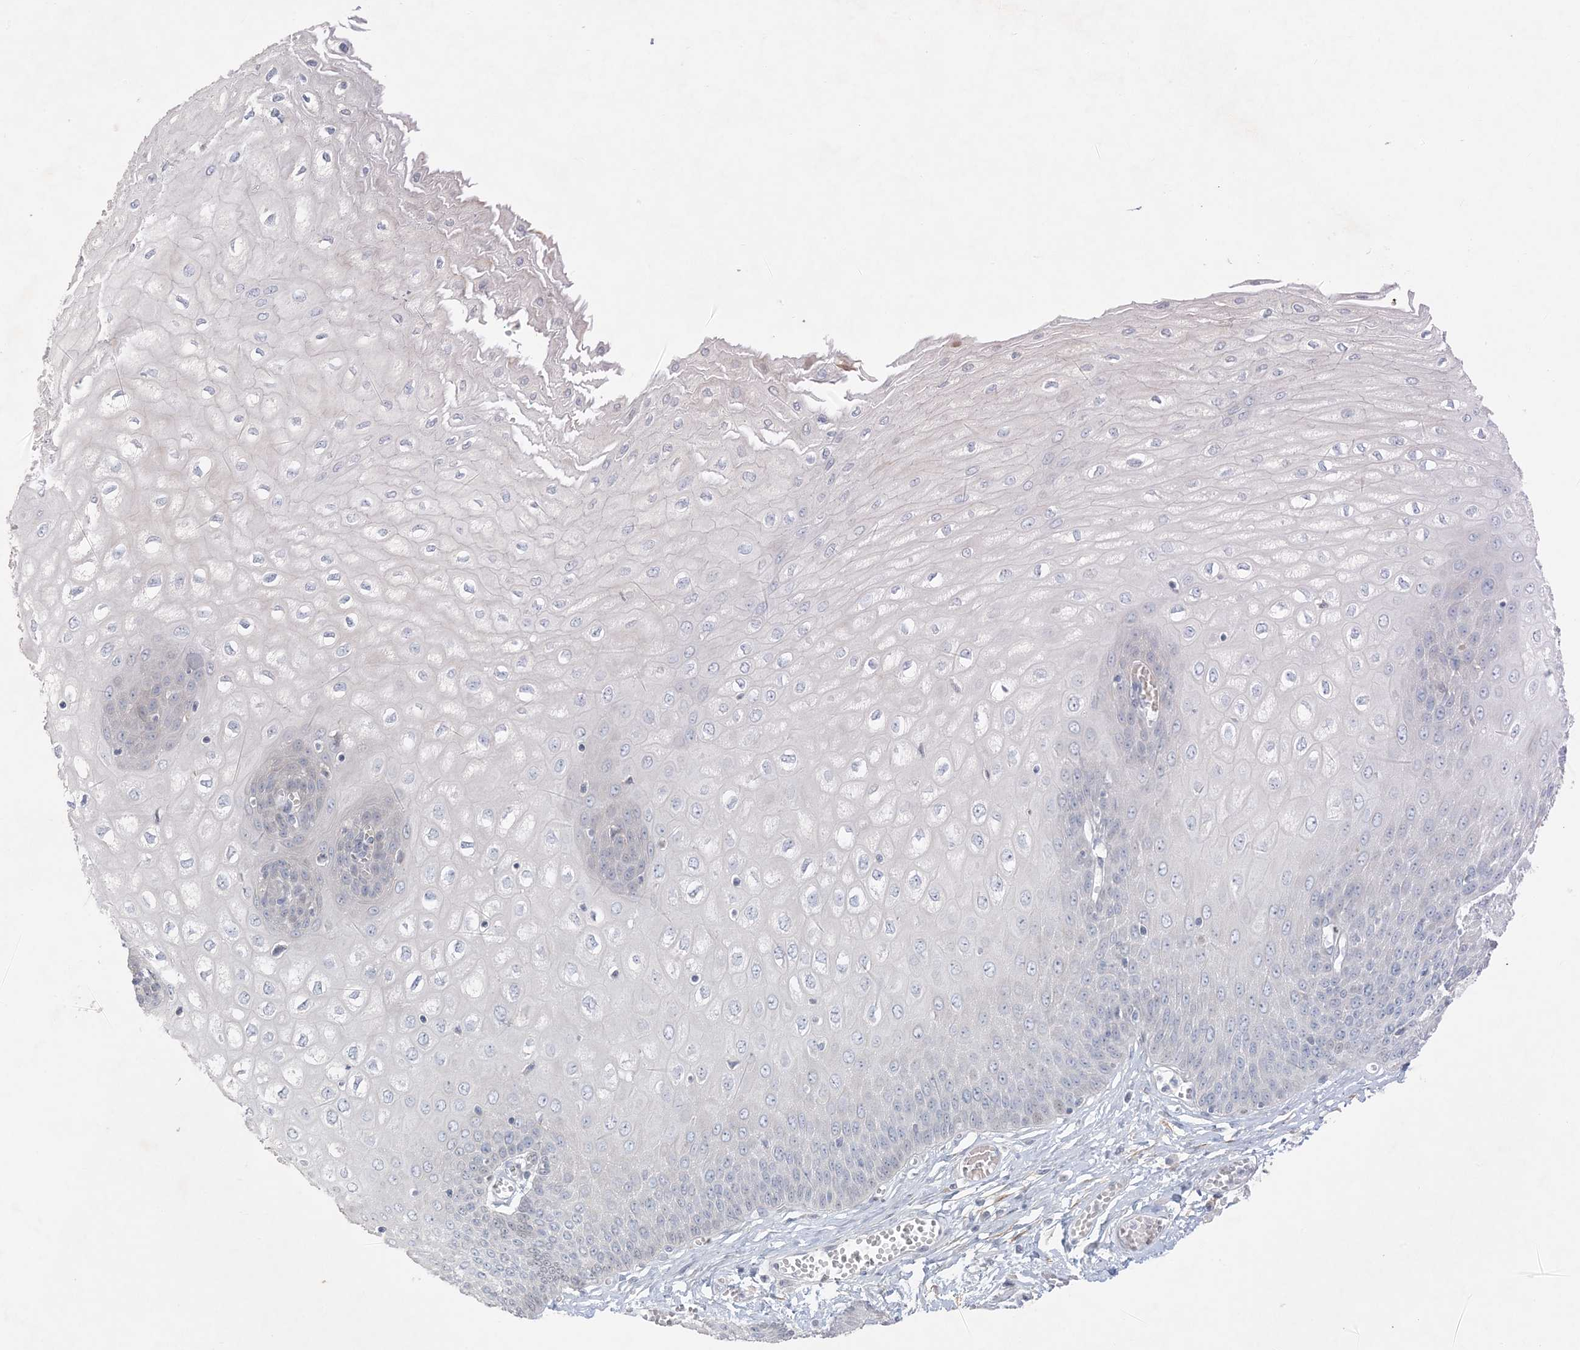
{"staining": {"intensity": "moderate", "quantity": "<25%", "location": "cytoplasmic/membranous"}, "tissue": "esophagus", "cell_type": "Squamous epithelial cells", "image_type": "normal", "snomed": [{"axis": "morphology", "description": "Normal tissue, NOS"}, {"axis": "topography", "description": "Esophagus"}], "caption": "IHC photomicrograph of benign human esophagus stained for a protein (brown), which reveals low levels of moderate cytoplasmic/membranous positivity in approximately <25% of squamous epithelial cells.", "gene": "ZNF385D", "patient": {"sex": "male", "age": 60}}